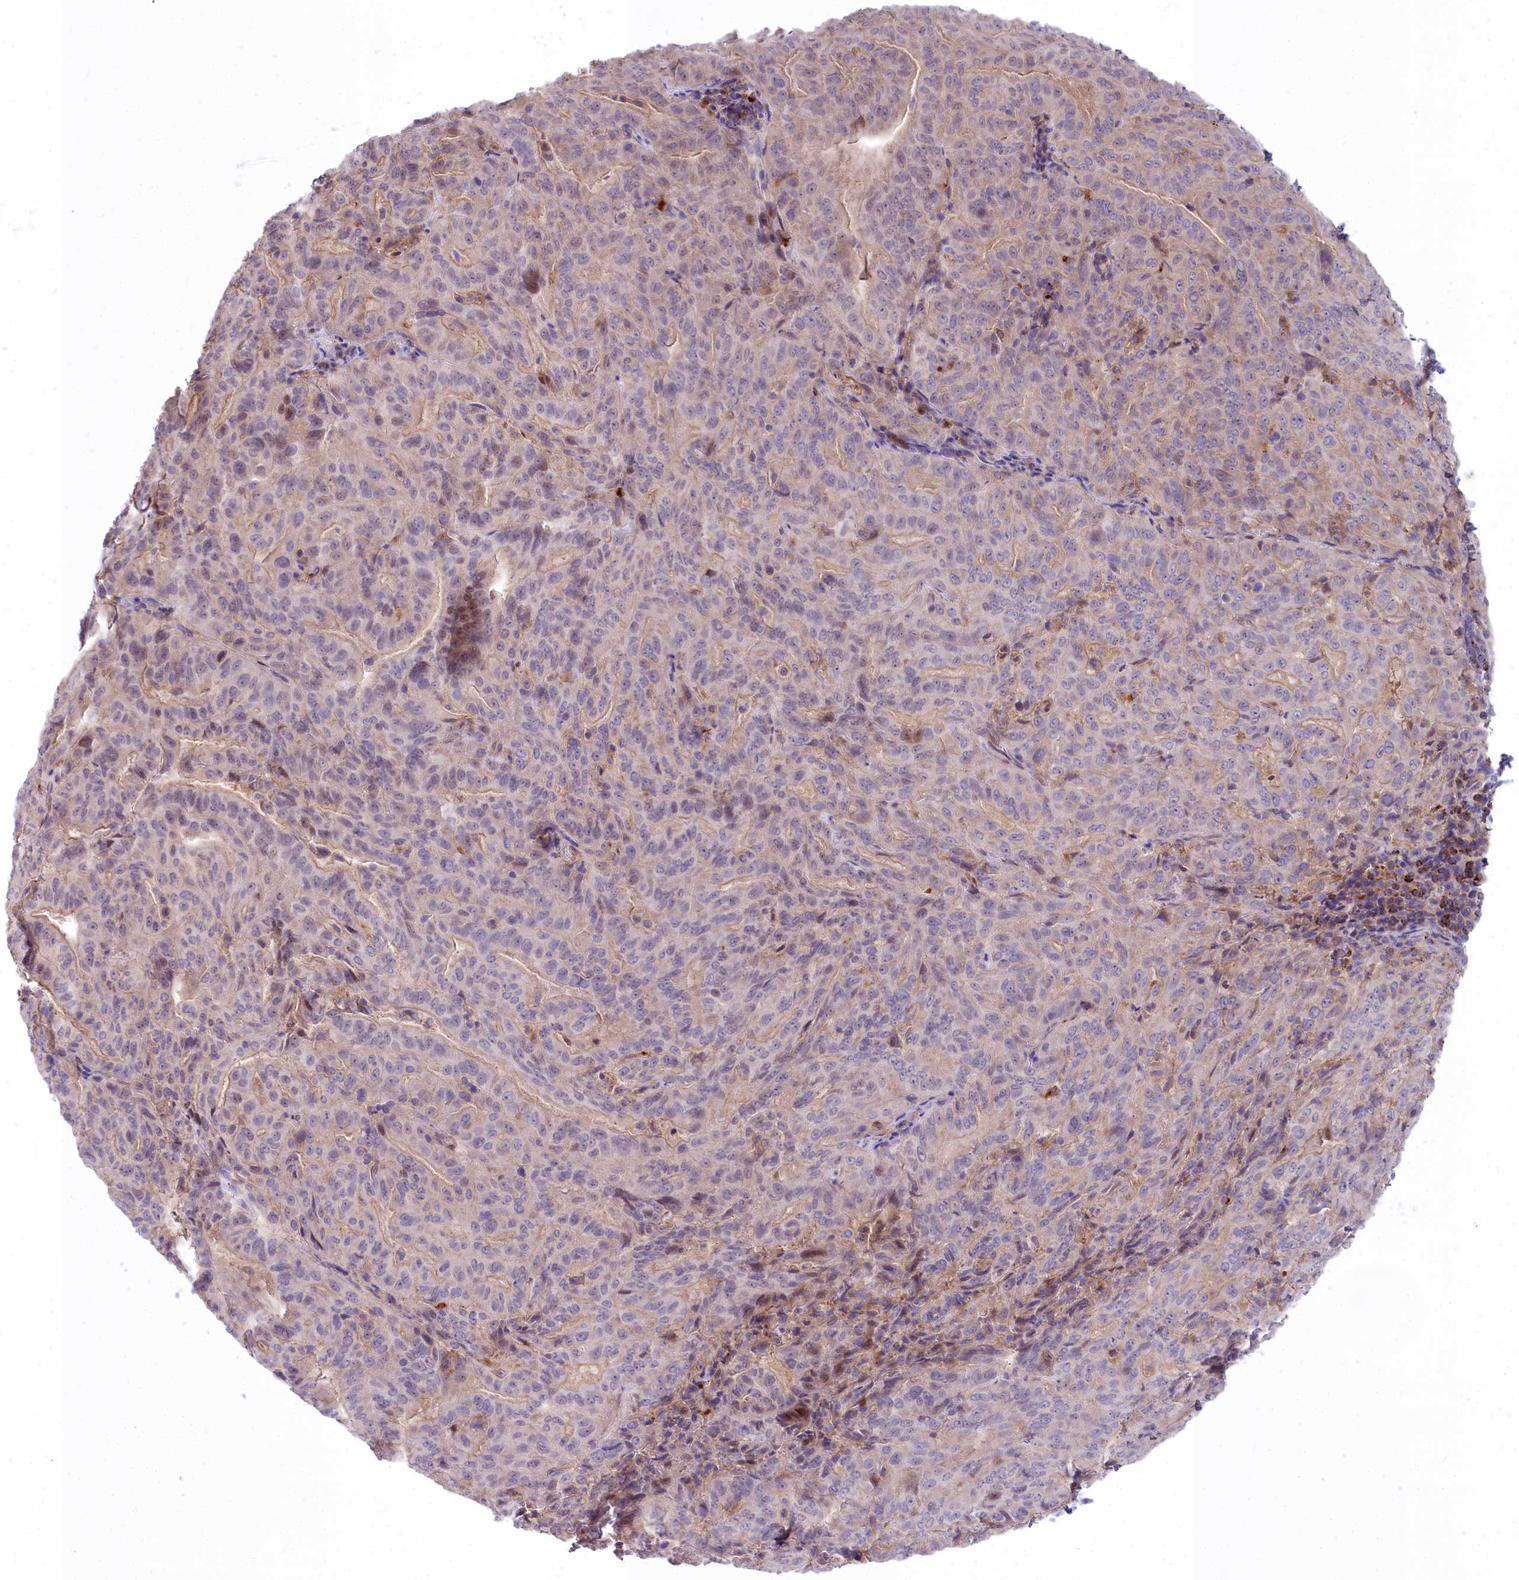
{"staining": {"intensity": "weak", "quantity": "<25%", "location": "cytoplasmic/membranous"}, "tissue": "pancreatic cancer", "cell_type": "Tumor cells", "image_type": "cancer", "snomed": [{"axis": "morphology", "description": "Adenocarcinoma, NOS"}, {"axis": "topography", "description": "Pancreas"}], "caption": "High power microscopy photomicrograph of an IHC photomicrograph of pancreatic cancer (adenocarcinoma), revealing no significant positivity in tumor cells. Nuclei are stained in blue.", "gene": "HLA-DOA", "patient": {"sex": "male", "age": 63}}